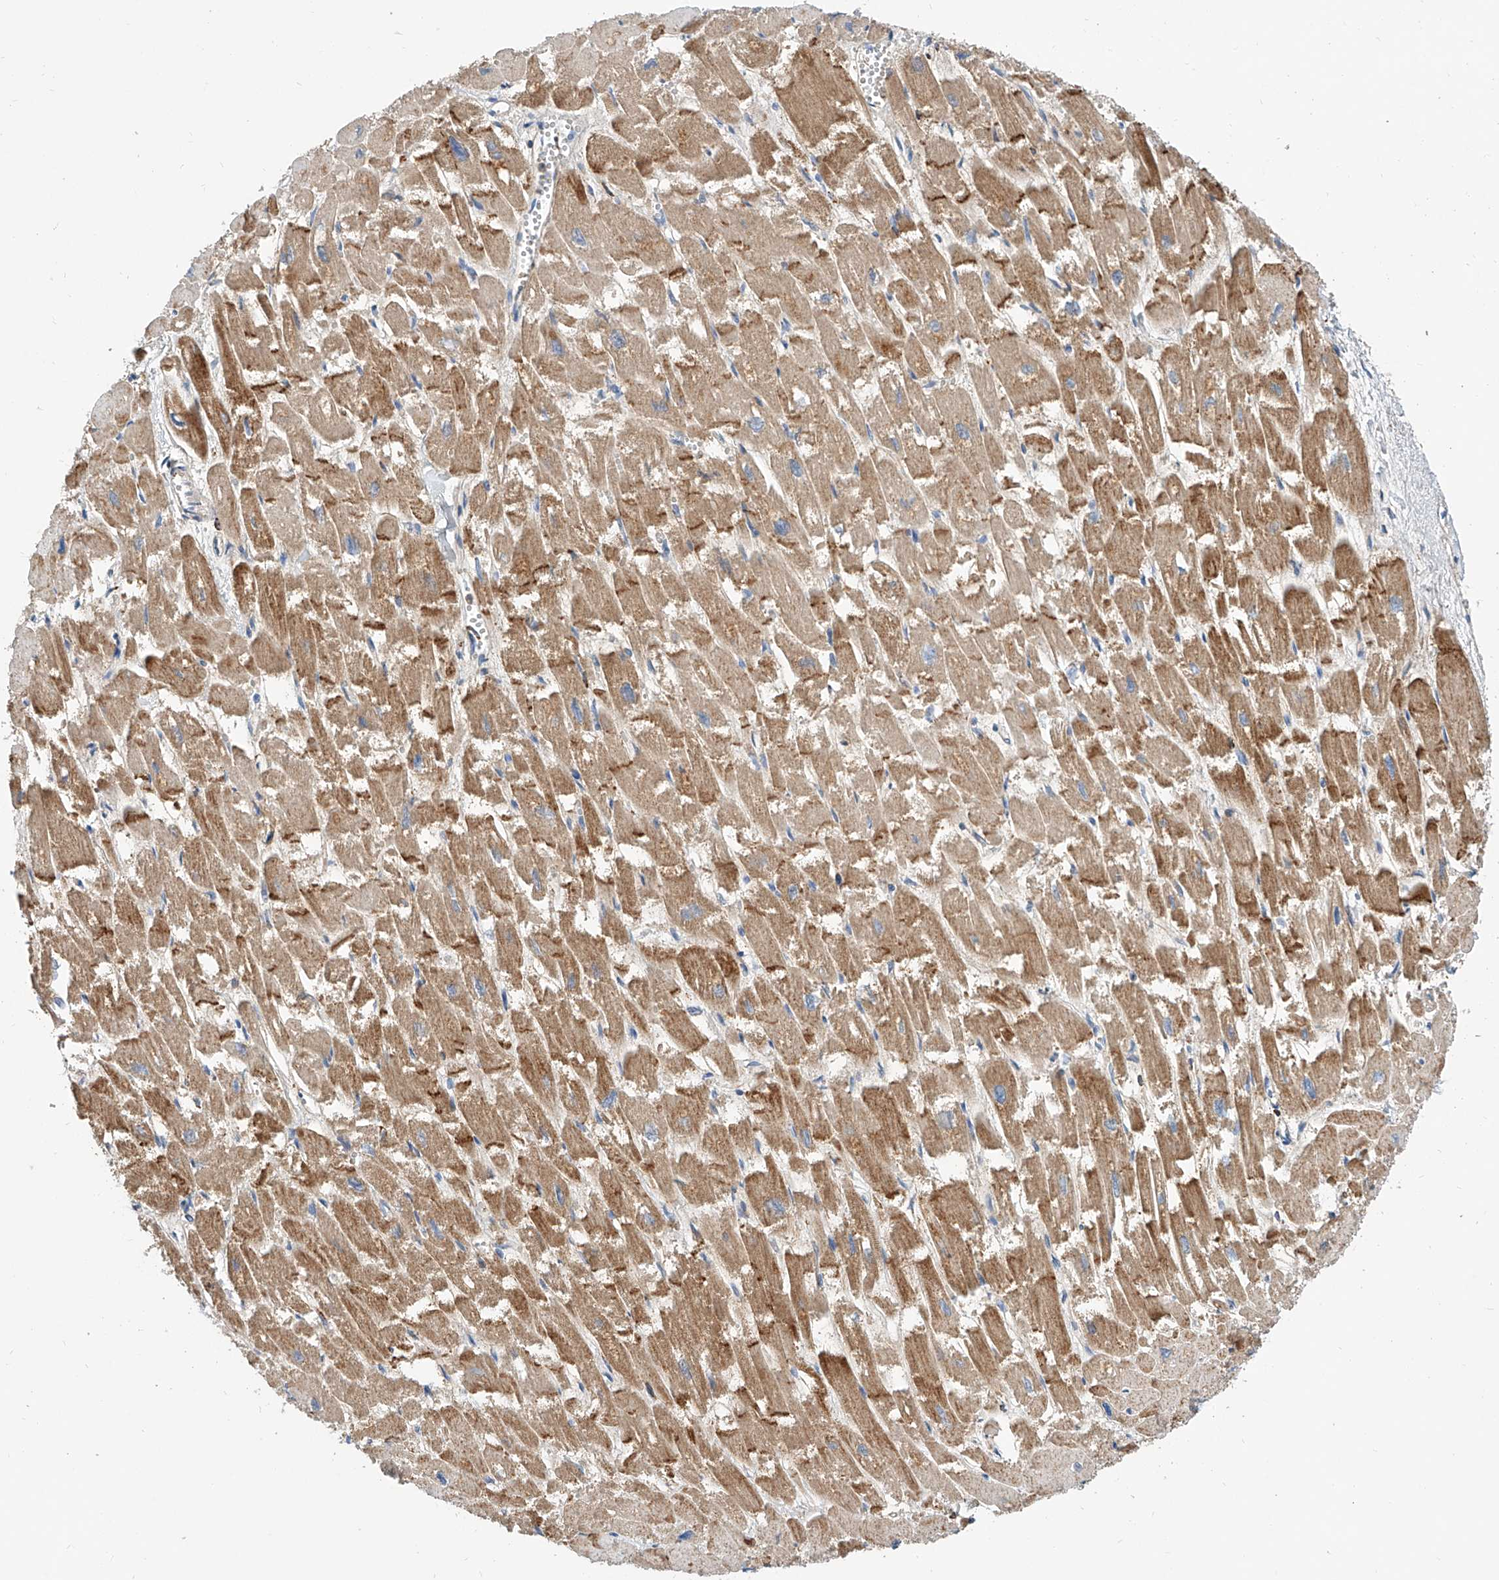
{"staining": {"intensity": "strong", "quantity": ">75%", "location": "cytoplasmic/membranous"}, "tissue": "heart muscle", "cell_type": "Cardiomyocytes", "image_type": "normal", "snomed": [{"axis": "morphology", "description": "Normal tissue, NOS"}, {"axis": "topography", "description": "Heart"}], "caption": "Strong cytoplasmic/membranous staining is appreciated in approximately >75% of cardiomyocytes in normal heart muscle.", "gene": "CPNE5", "patient": {"sex": "male", "age": 54}}